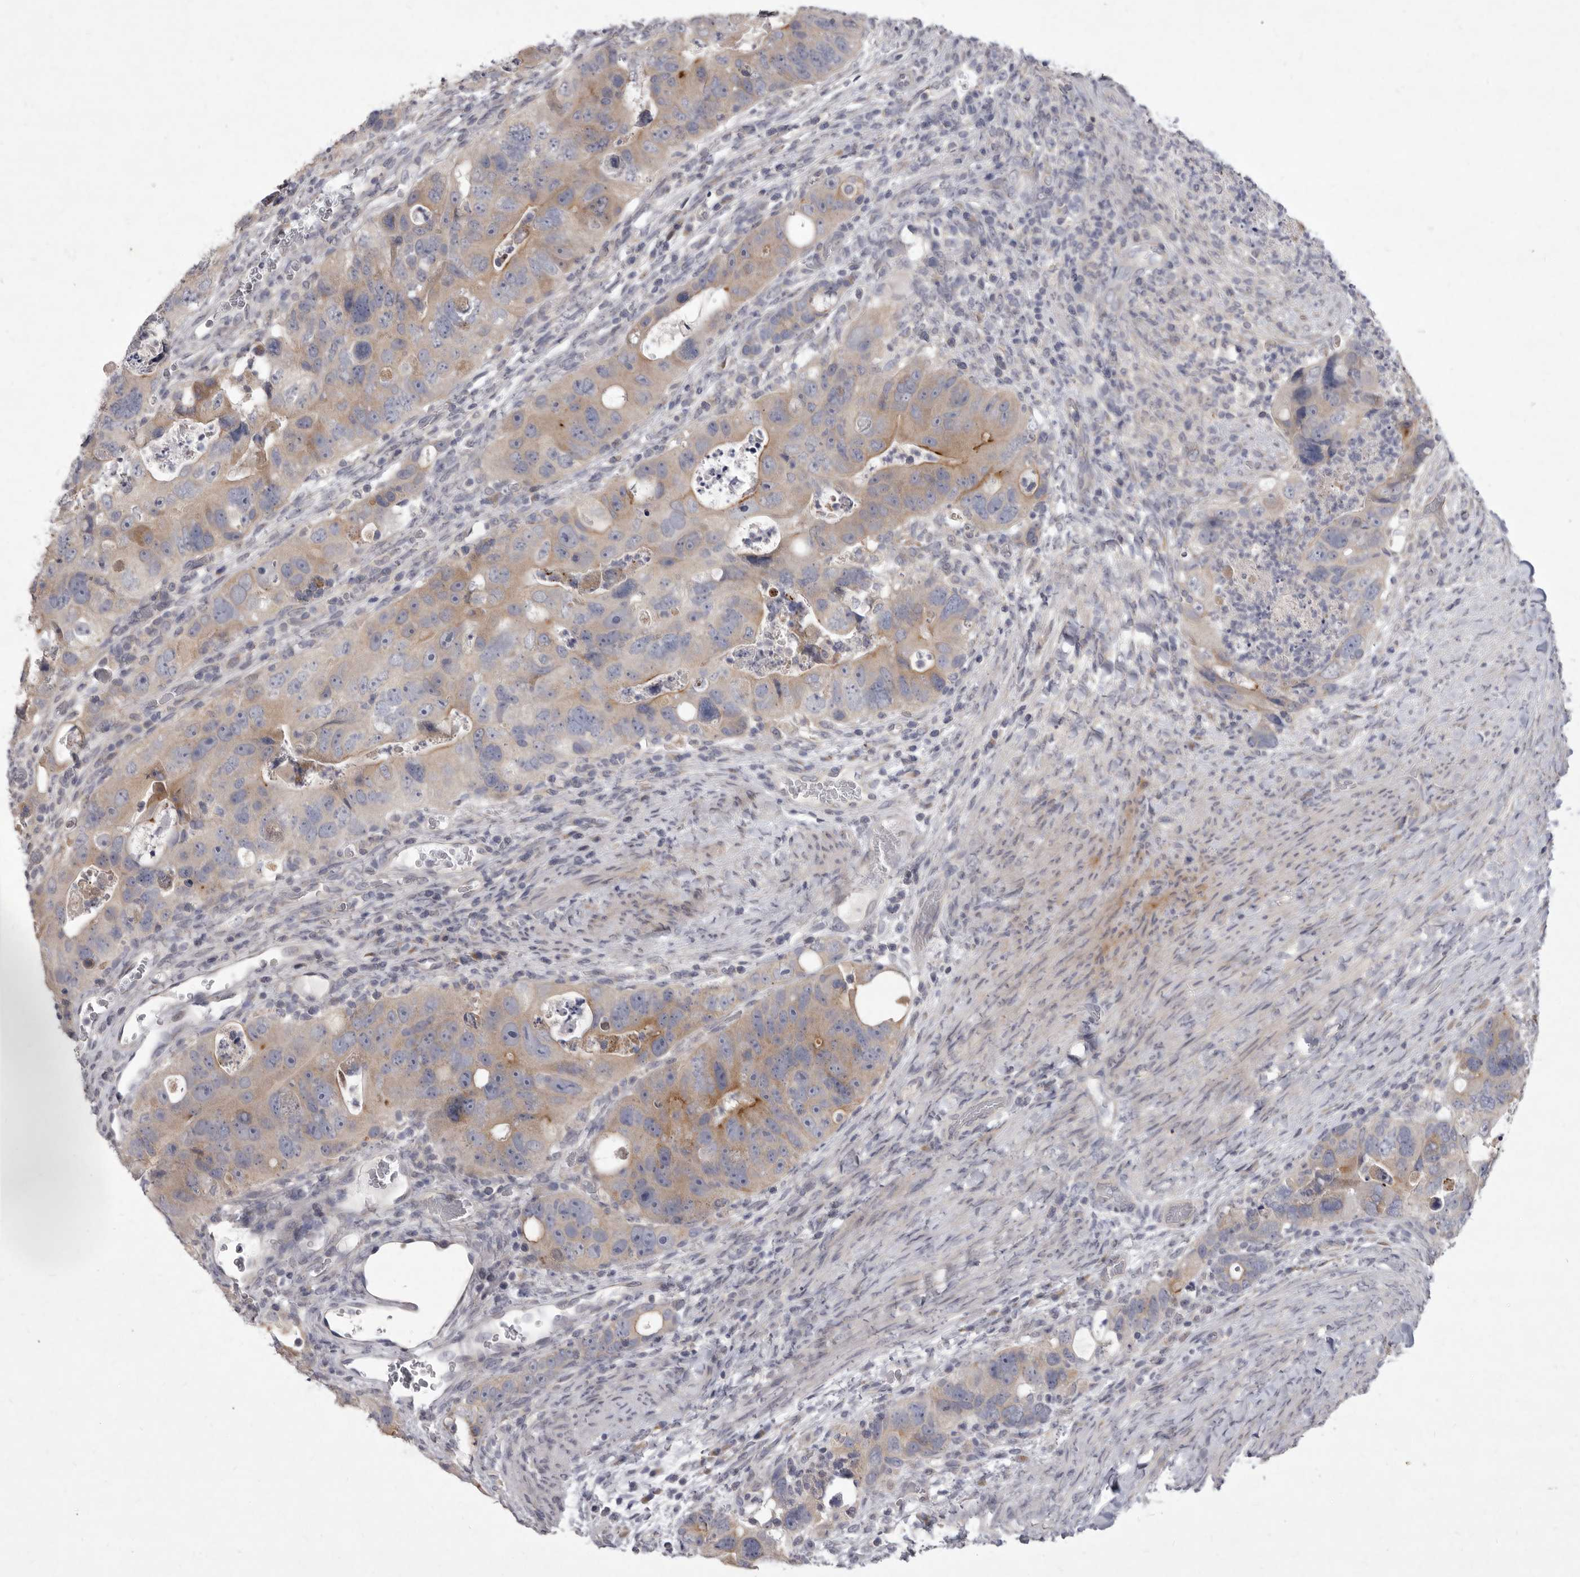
{"staining": {"intensity": "moderate", "quantity": "25%-75%", "location": "cytoplasmic/membranous"}, "tissue": "colorectal cancer", "cell_type": "Tumor cells", "image_type": "cancer", "snomed": [{"axis": "morphology", "description": "Adenocarcinoma, NOS"}, {"axis": "topography", "description": "Rectum"}], "caption": "IHC histopathology image of colorectal adenocarcinoma stained for a protein (brown), which demonstrates medium levels of moderate cytoplasmic/membranous positivity in about 25%-75% of tumor cells.", "gene": "P2RX6", "patient": {"sex": "male", "age": 59}}